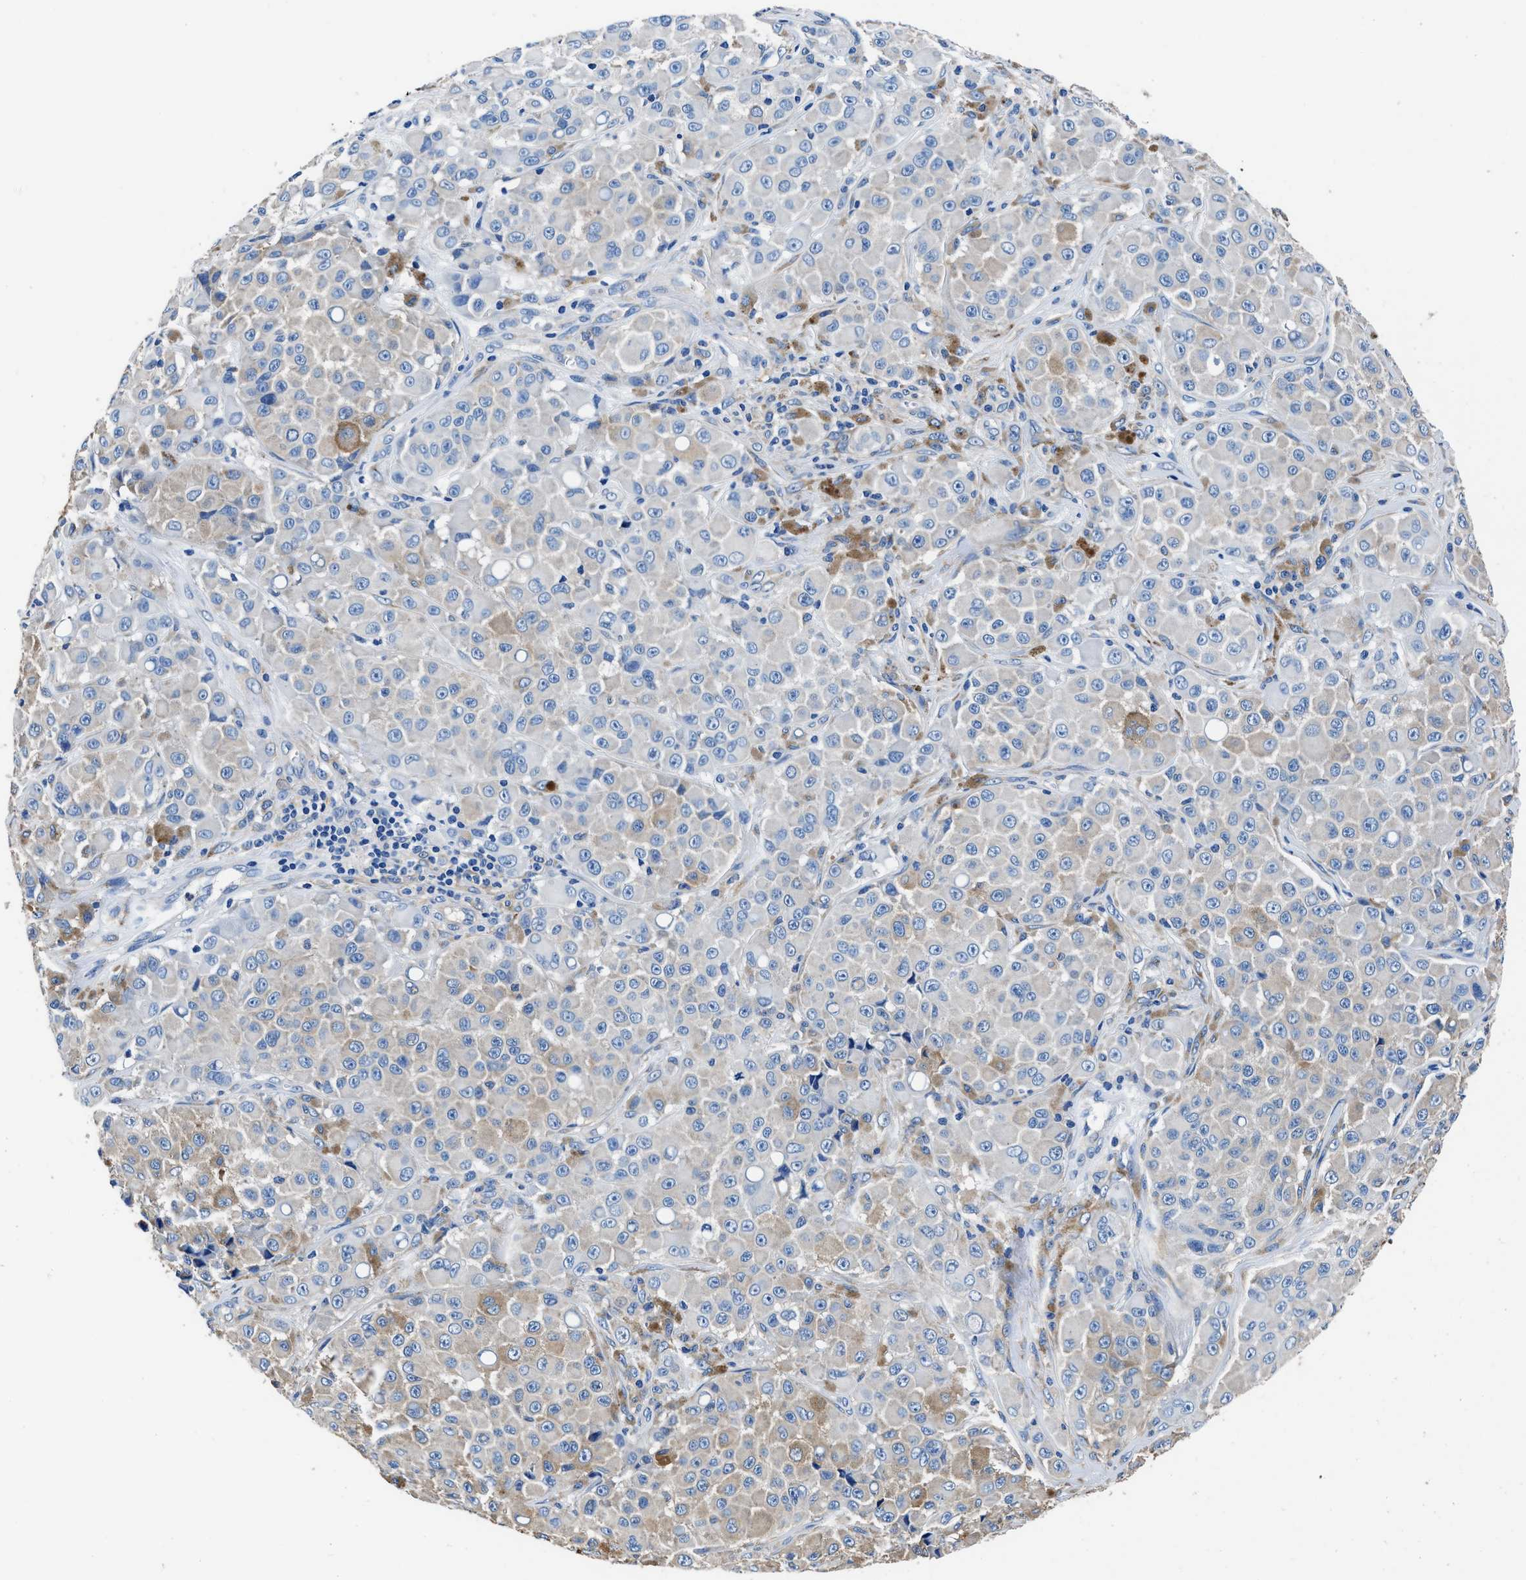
{"staining": {"intensity": "weak", "quantity": "<25%", "location": "cytoplasmic/membranous"}, "tissue": "melanoma", "cell_type": "Tumor cells", "image_type": "cancer", "snomed": [{"axis": "morphology", "description": "Malignant melanoma, NOS"}, {"axis": "topography", "description": "Skin"}], "caption": "Immunohistochemistry photomicrograph of neoplastic tissue: human malignant melanoma stained with DAB reveals no significant protein positivity in tumor cells.", "gene": "NEU1", "patient": {"sex": "male", "age": 84}}